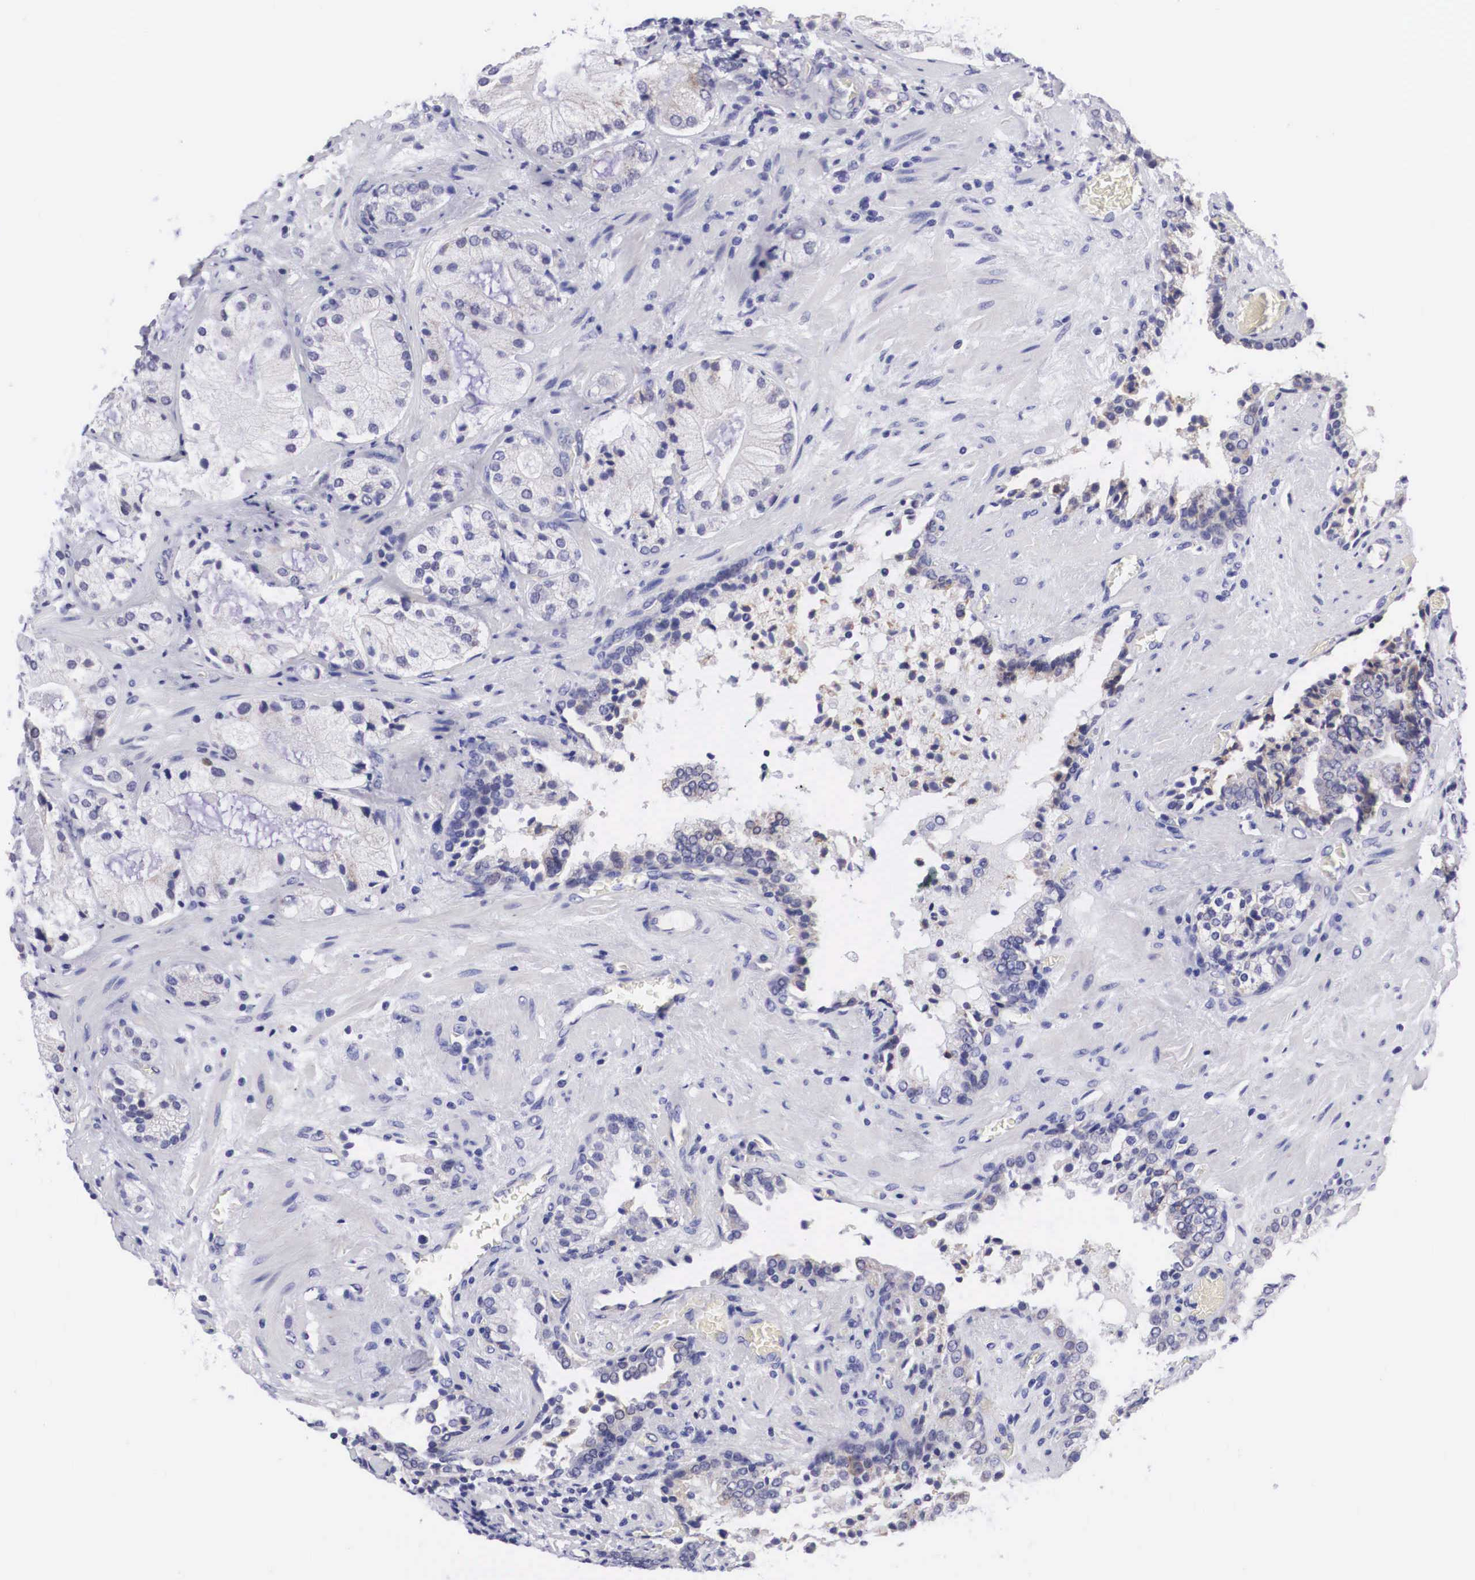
{"staining": {"intensity": "weak", "quantity": "<25%", "location": "cytoplasmic/membranous"}, "tissue": "prostate cancer", "cell_type": "Tumor cells", "image_type": "cancer", "snomed": [{"axis": "morphology", "description": "Adenocarcinoma, Medium grade"}, {"axis": "topography", "description": "Prostate"}], "caption": "Immunohistochemistry (IHC) of human prostate adenocarcinoma (medium-grade) demonstrates no positivity in tumor cells.", "gene": "SOX11", "patient": {"sex": "male", "age": 70}}